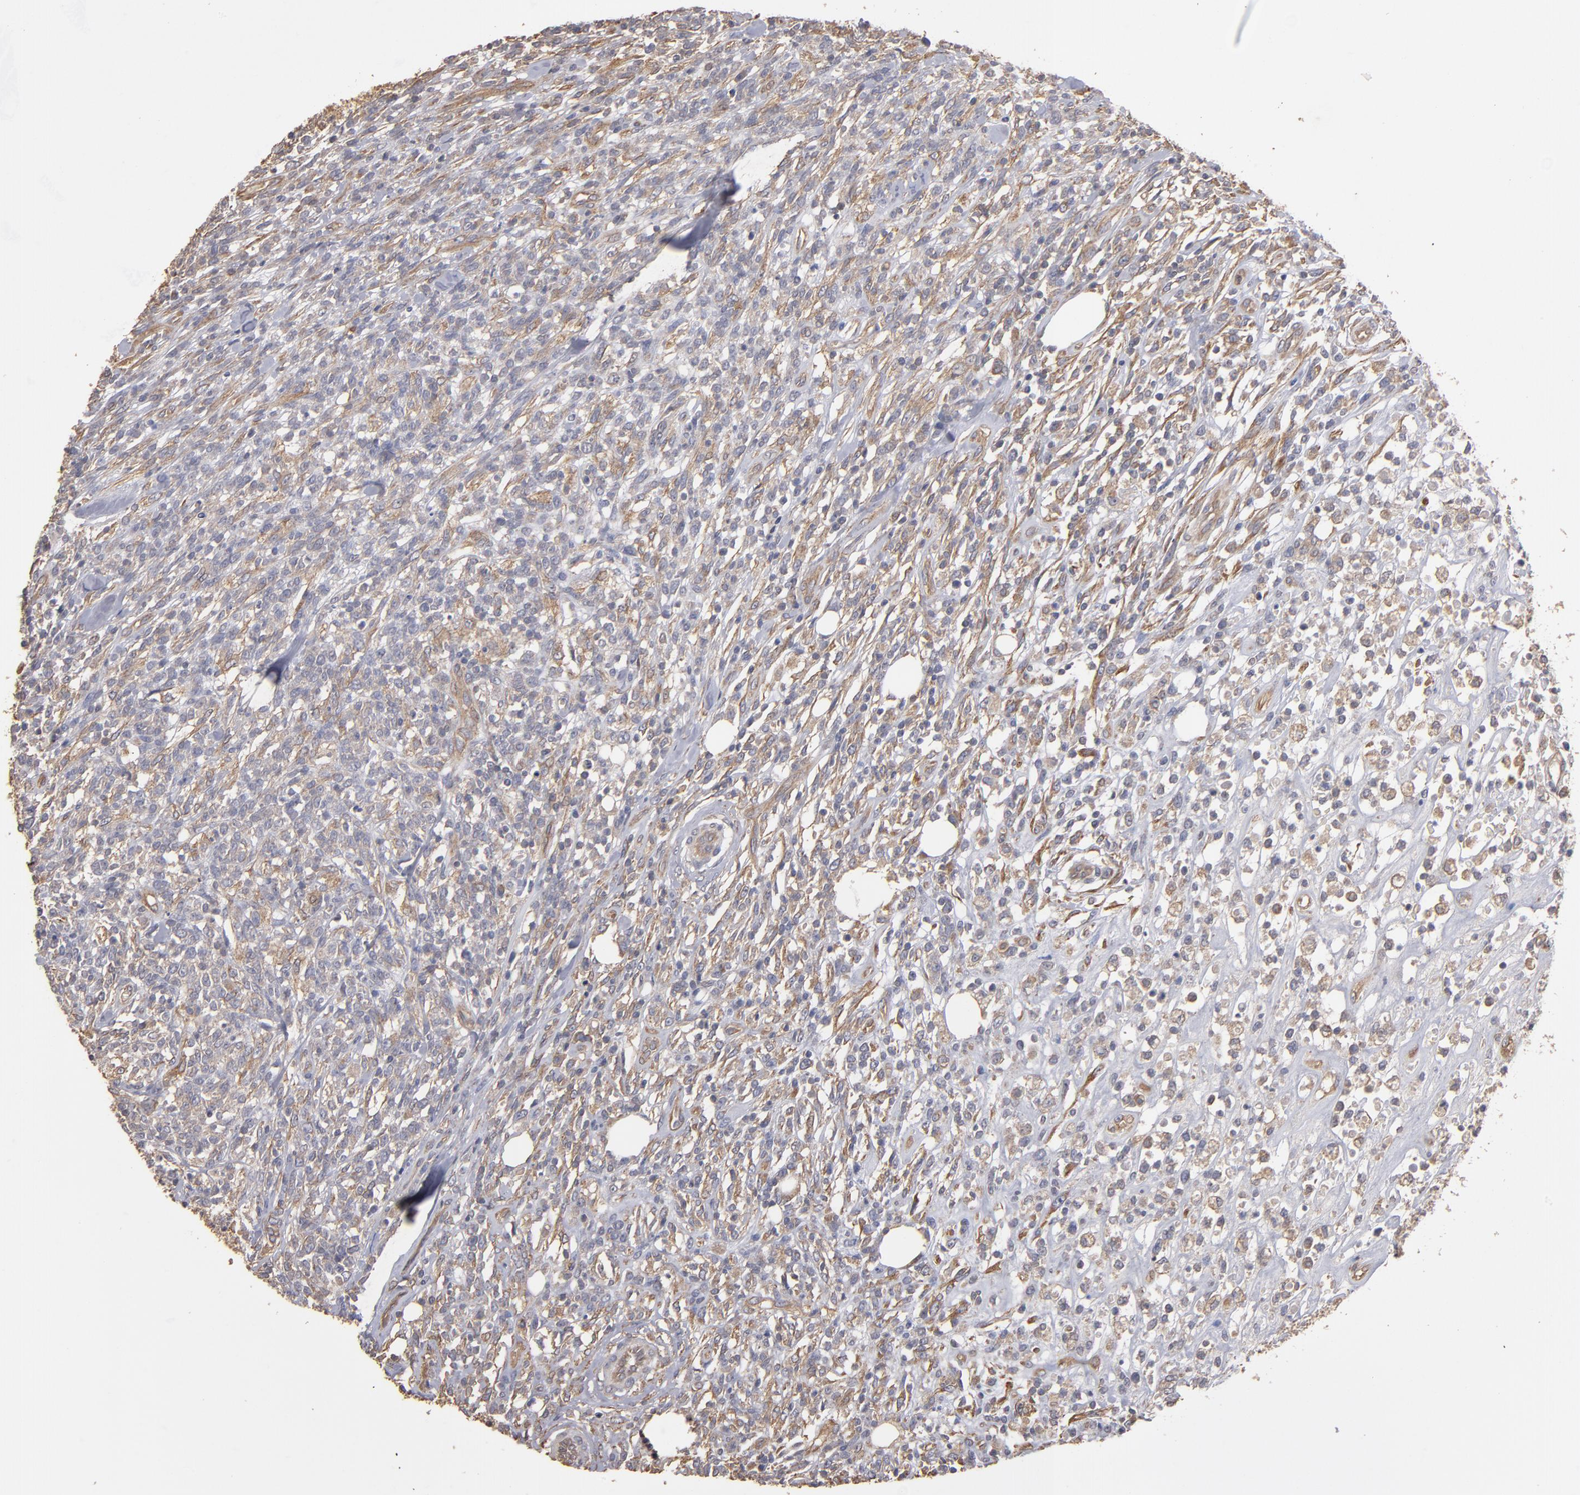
{"staining": {"intensity": "weak", "quantity": "<25%", "location": "cytoplasmic/membranous"}, "tissue": "lymphoma", "cell_type": "Tumor cells", "image_type": "cancer", "snomed": [{"axis": "morphology", "description": "Malignant lymphoma, non-Hodgkin's type, High grade"}, {"axis": "topography", "description": "Lymph node"}], "caption": "Lymphoma was stained to show a protein in brown. There is no significant staining in tumor cells.", "gene": "DMD", "patient": {"sex": "female", "age": 73}}